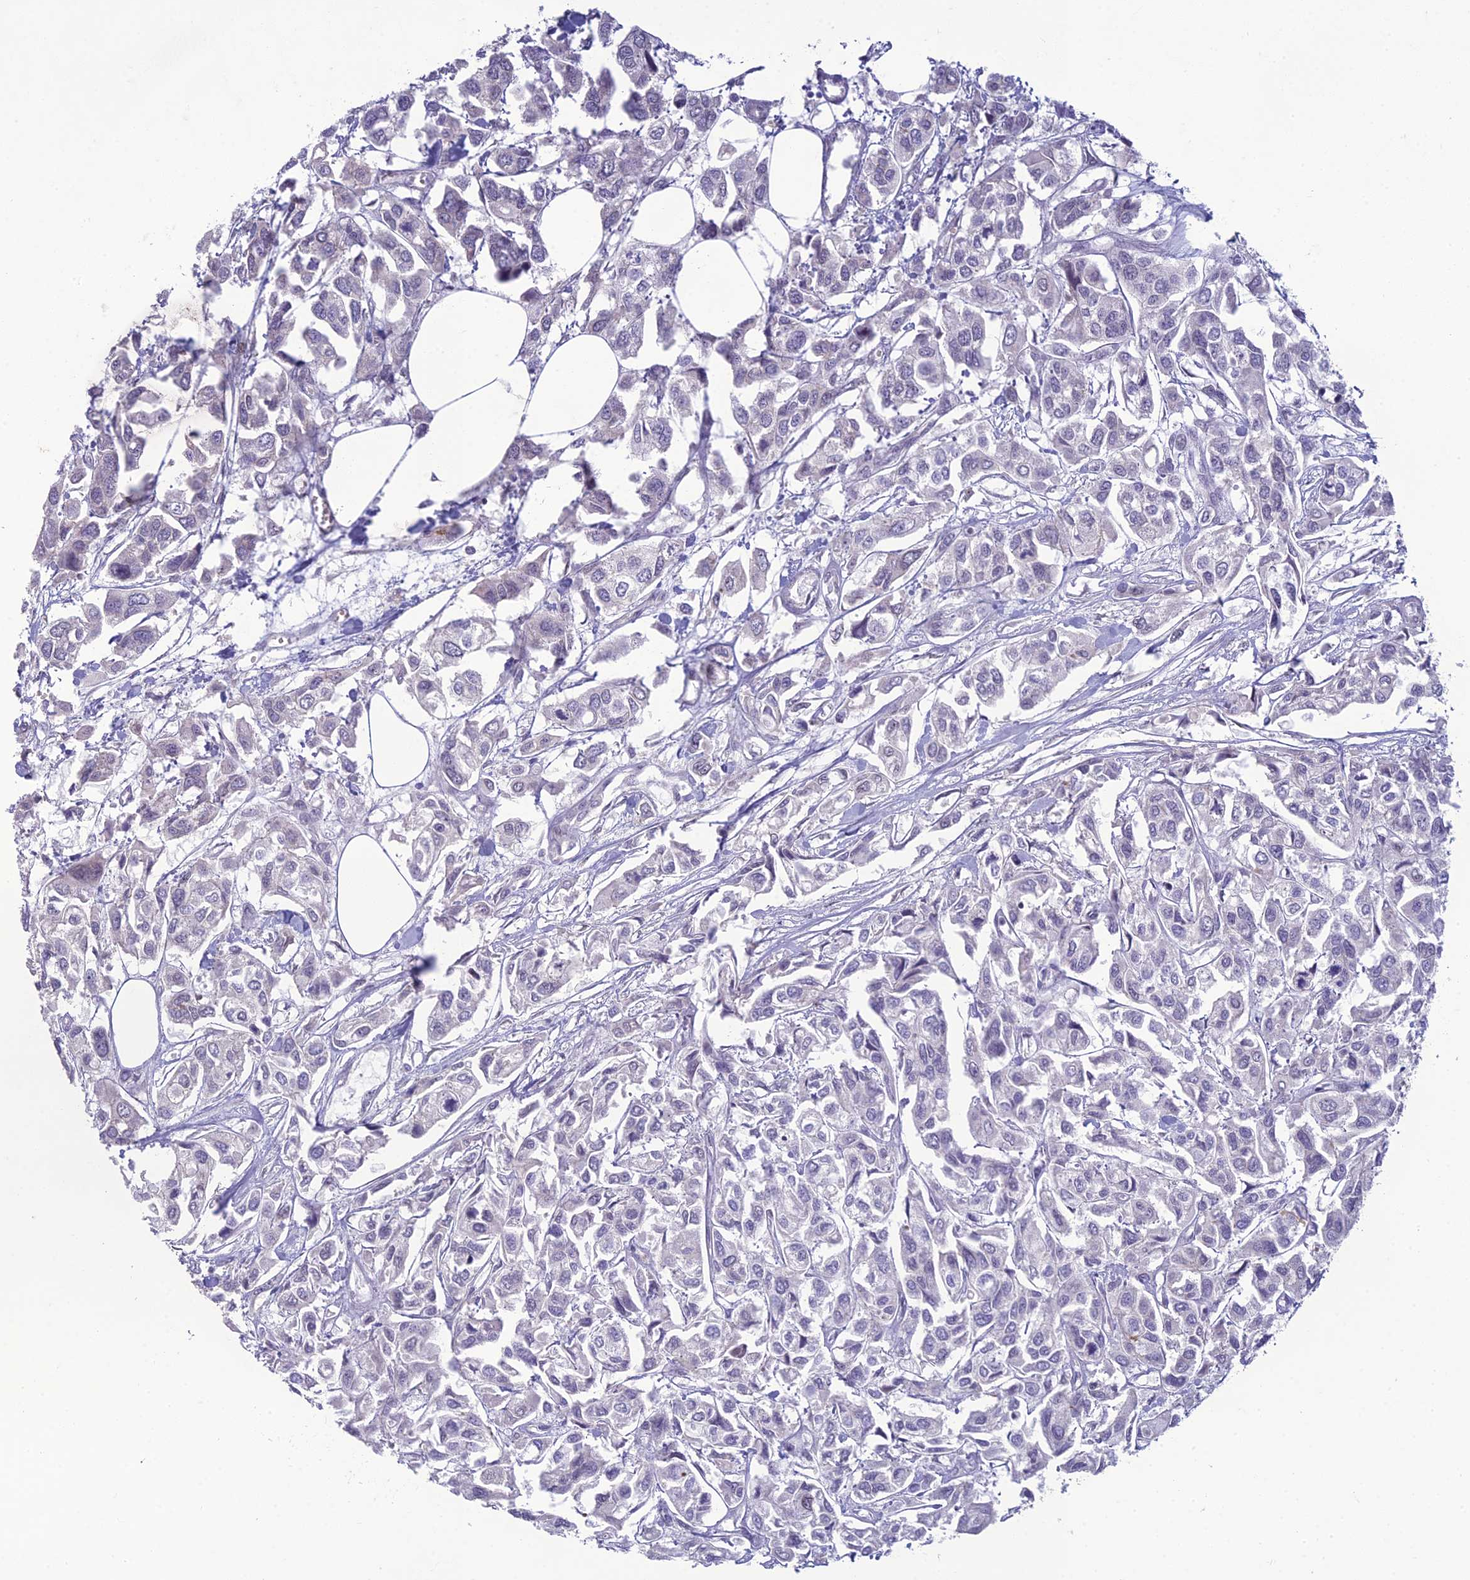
{"staining": {"intensity": "negative", "quantity": "none", "location": "none"}, "tissue": "urothelial cancer", "cell_type": "Tumor cells", "image_type": "cancer", "snomed": [{"axis": "morphology", "description": "Urothelial carcinoma, High grade"}, {"axis": "topography", "description": "Urinary bladder"}], "caption": "Tumor cells are negative for protein expression in human urothelial cancer. (DAB immunohistochemistry (IHC) visualized using brightfield microscopy, high magnification).", "gene": "DTX2", "patient": {"sex": "male", "age": 67}}